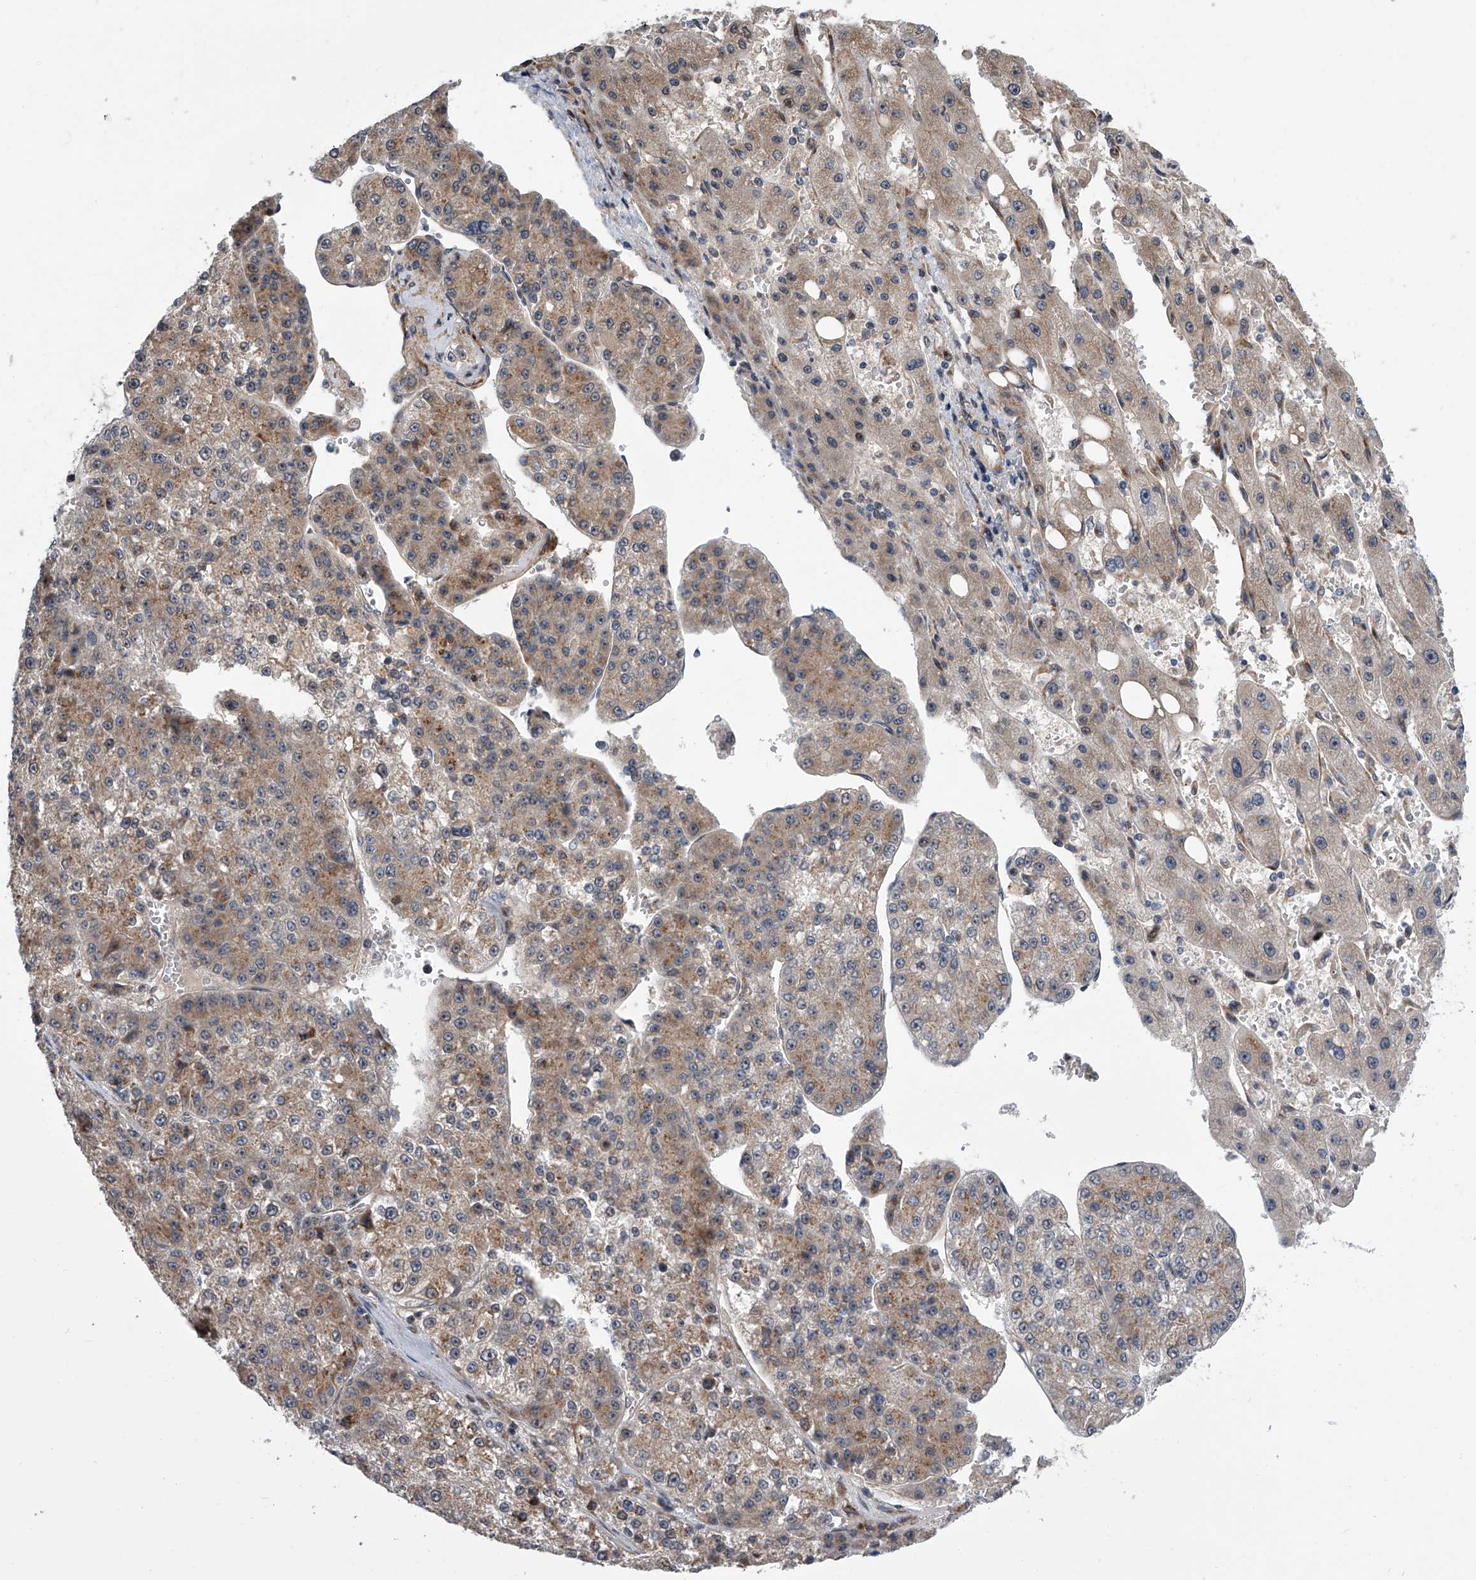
{"staining": {"intensity": "weak", "quantity": ">75%", "location": "cytoplasmic/membranous"}, "tissue": "liver cancer", "cell_type": "Tumor cells", "image_type": "cancer", "snomed": [{"axis": "morphology", "description": "Carcinoma, Hepatocellular, NOS"}, {"axis": "topography", "description": "Liver"}], "caption": "The photomicrograph displays immunohistochemical staining of hepatocellular carcinoma (liver). There is weak cytoplasmic/membranous staining is present in about >75% of tumor cells. Nuclei are stained in blue.", "gene": "DLGAP2", "patient": {"sex": "female", "age": 73}}